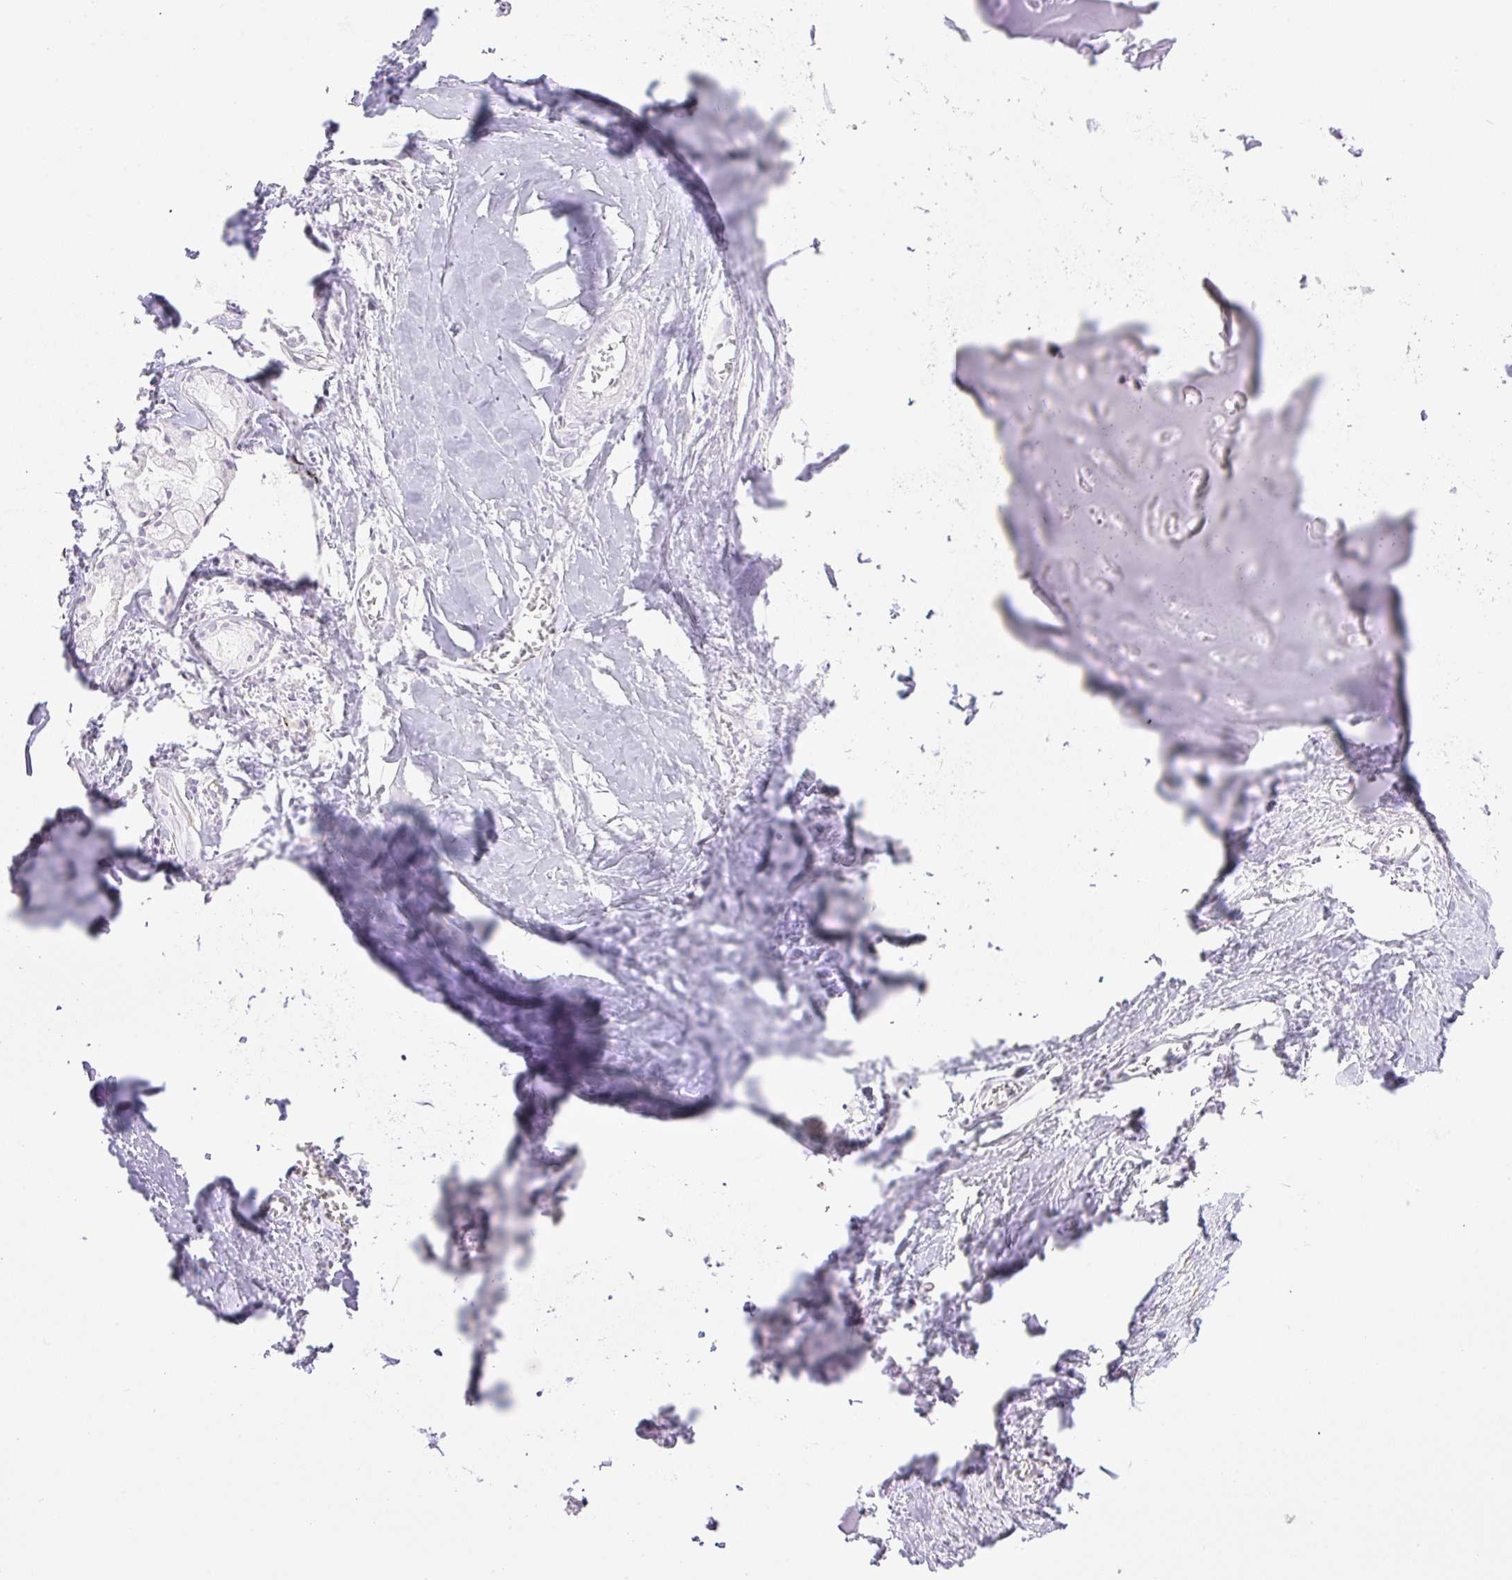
{"staining": {"intensity": "negative", "quantity": "none", "location": "none"}, "tissue": "adipose tissue", "cell_type": "Adipocytes", "image_type": "normal", "snomed": [{"axis": "morphology", "description": "Normal tissue, NOS"}, {"axis": "topography", "description": "Cartilage tissue"}], "caption": "The IHC photomicrograph has no significant staining in adipocytes of adipose tissue. The staining is performed using DAB brown chromogen with nuclei counter-stained in using hematoxylin.", "gene": "POFUT1", "patient": {"sex": "male", "age": 57}}